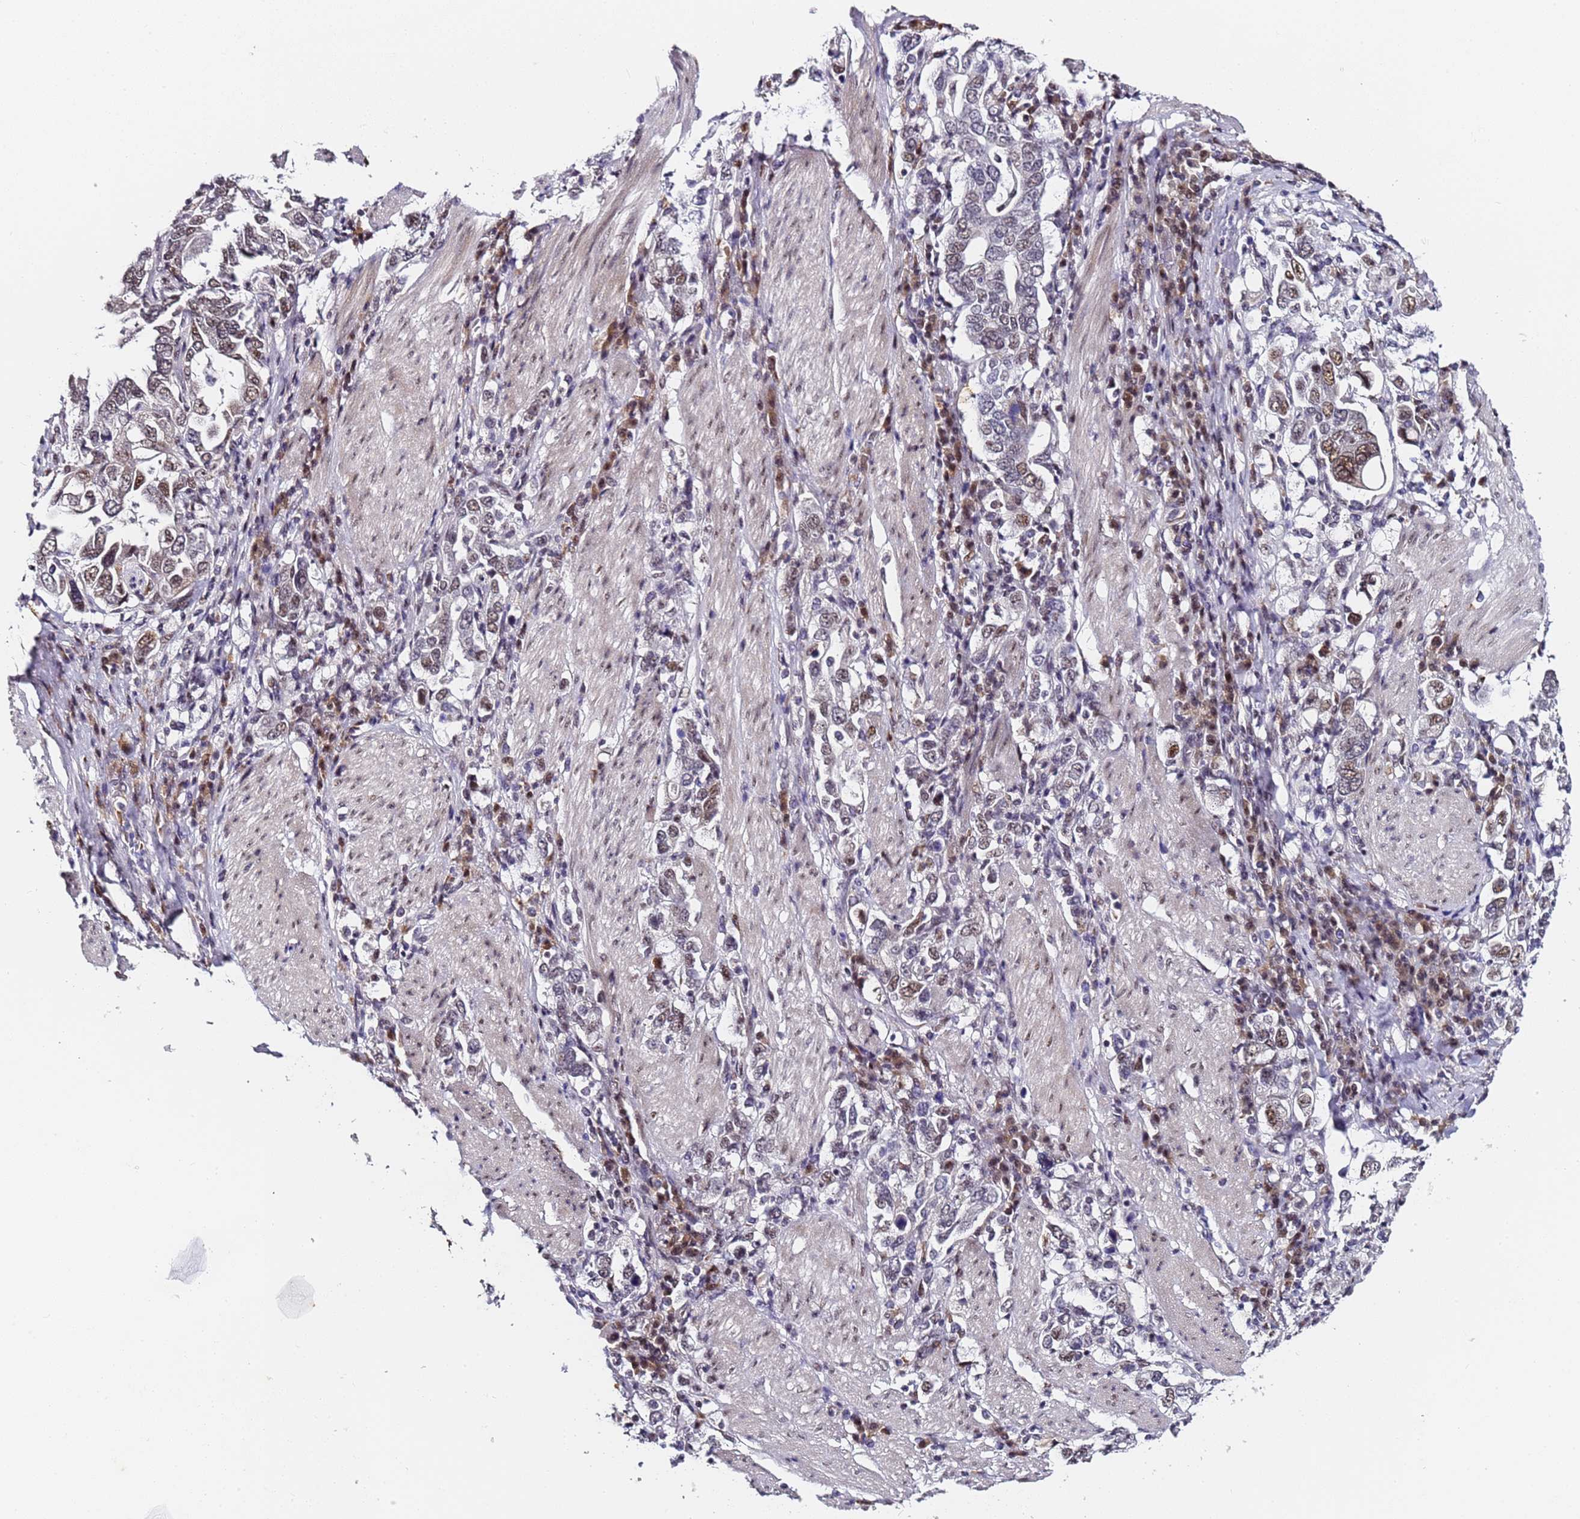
{"staining": {"intensity": "moderate", "quantity": "<25%", "location": "nuclear"}, "tissue": "stomach cancer", "cell_type": "Tumor cells", "image_type": "cancer", "snomed": [{"axis": "morphology", "description": "Adenocarcinoma, NOS"}, {"axis": "topography", "description": "Stomach, upper"}], "caption": "Stomach cancer tissue demonstrates moderate nuclear staining in approximately <25% of tumor cells", "gene": "FNBP4", "patient": {"sex": "male", "age": 62}}